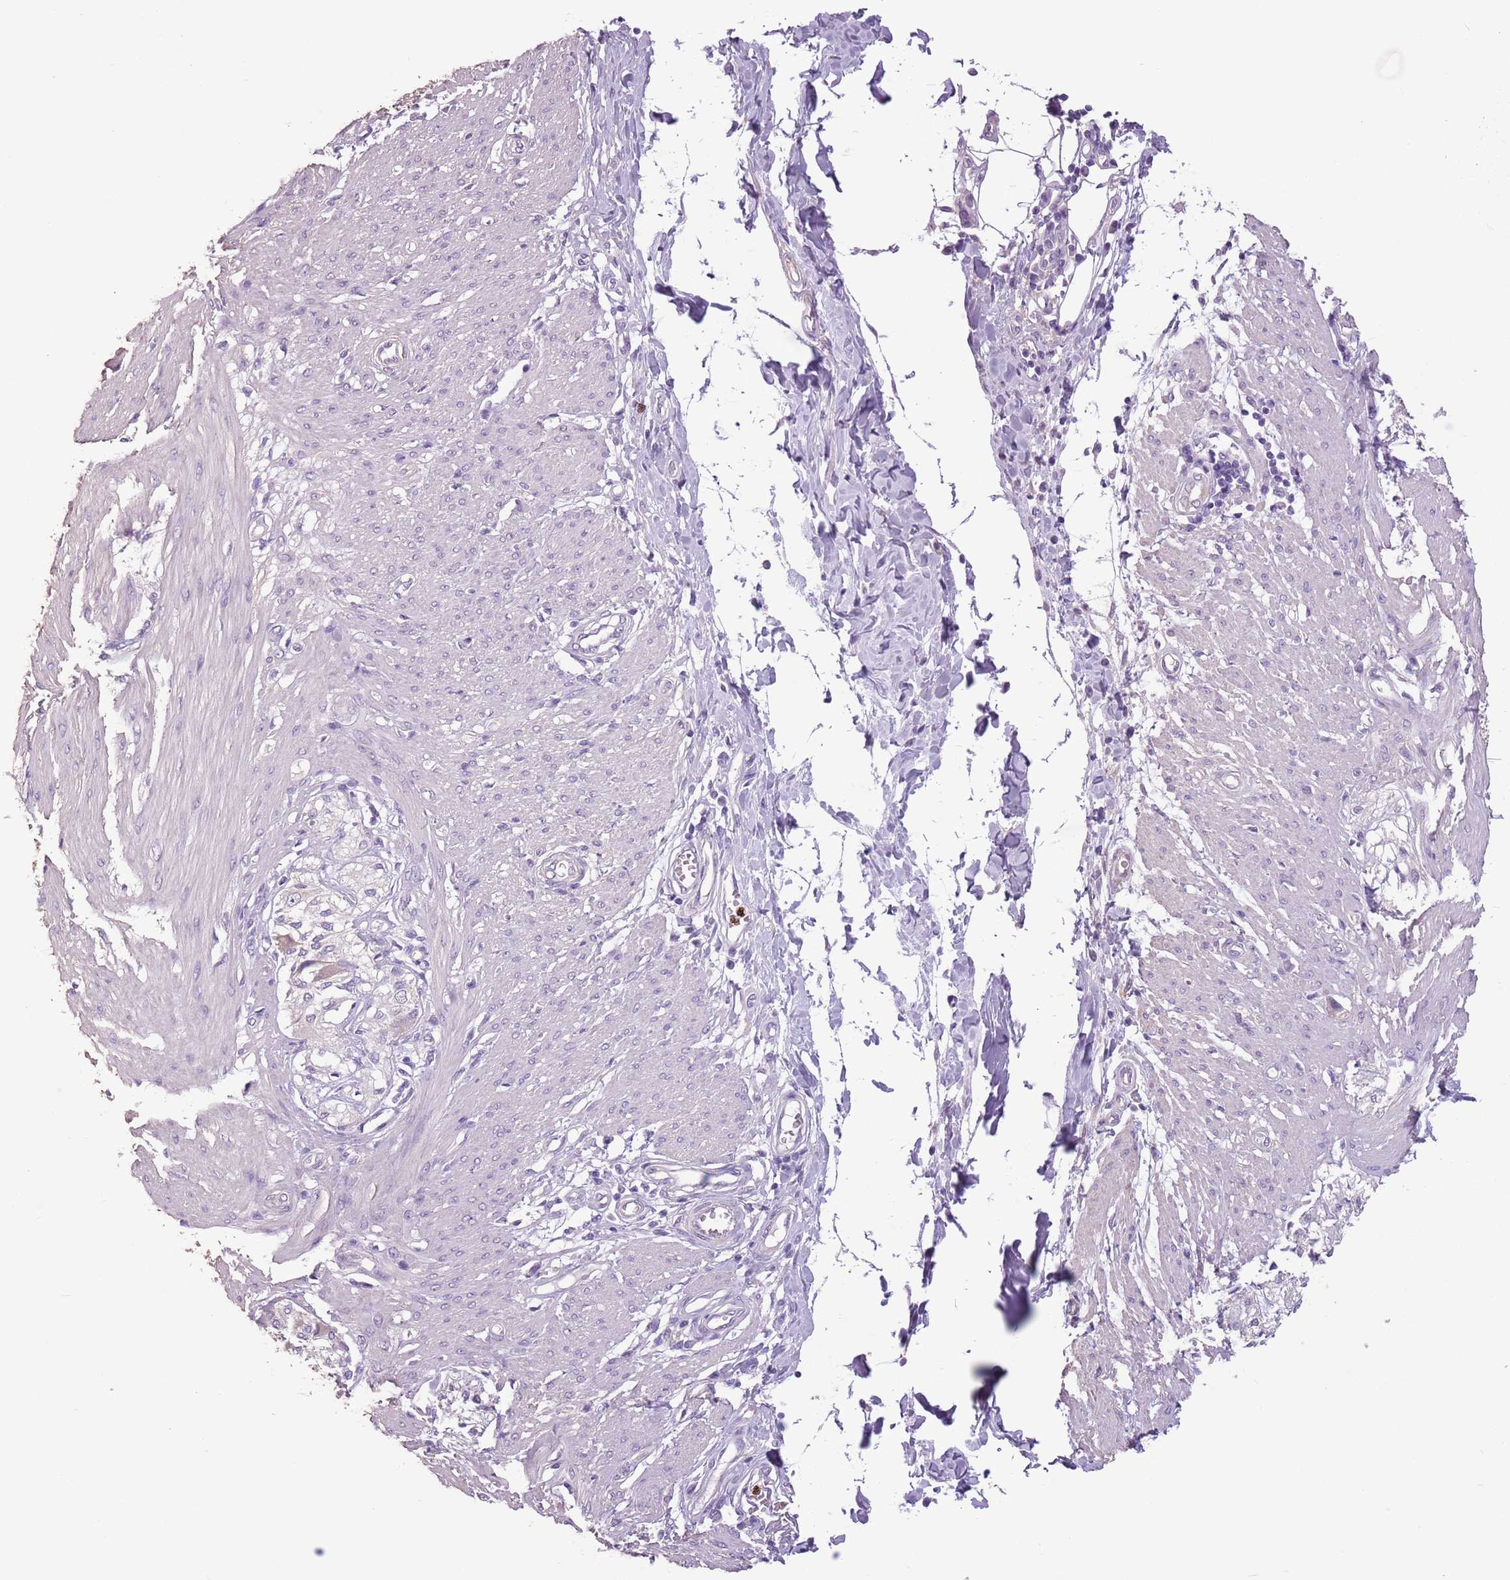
{"staining": {"intensity": "negative", "quantity": "none", "location": "none"}, "tissue": "smooth muscle", "cell_type": "Smooth muscle cells", "image_type": "normal", "snomed": [{"axis": "morphology", "description": "Normal tissue, NOS"}, {"axis": "morphology", "description": "Adenocarcinoma, NOS"}, {"axis": "topography", "description": "Colon"}, {"axis": "topography", "description": "Peripheral nerve tissue"}], "caption": "Smooth muscle cells are negative for protein expression in benign human smooth muscle. (Immunohistochemistry, brightfield microscopy, high magnification).", "gene": "CELF6", "patient": {"sex": "male", "age": 14}}